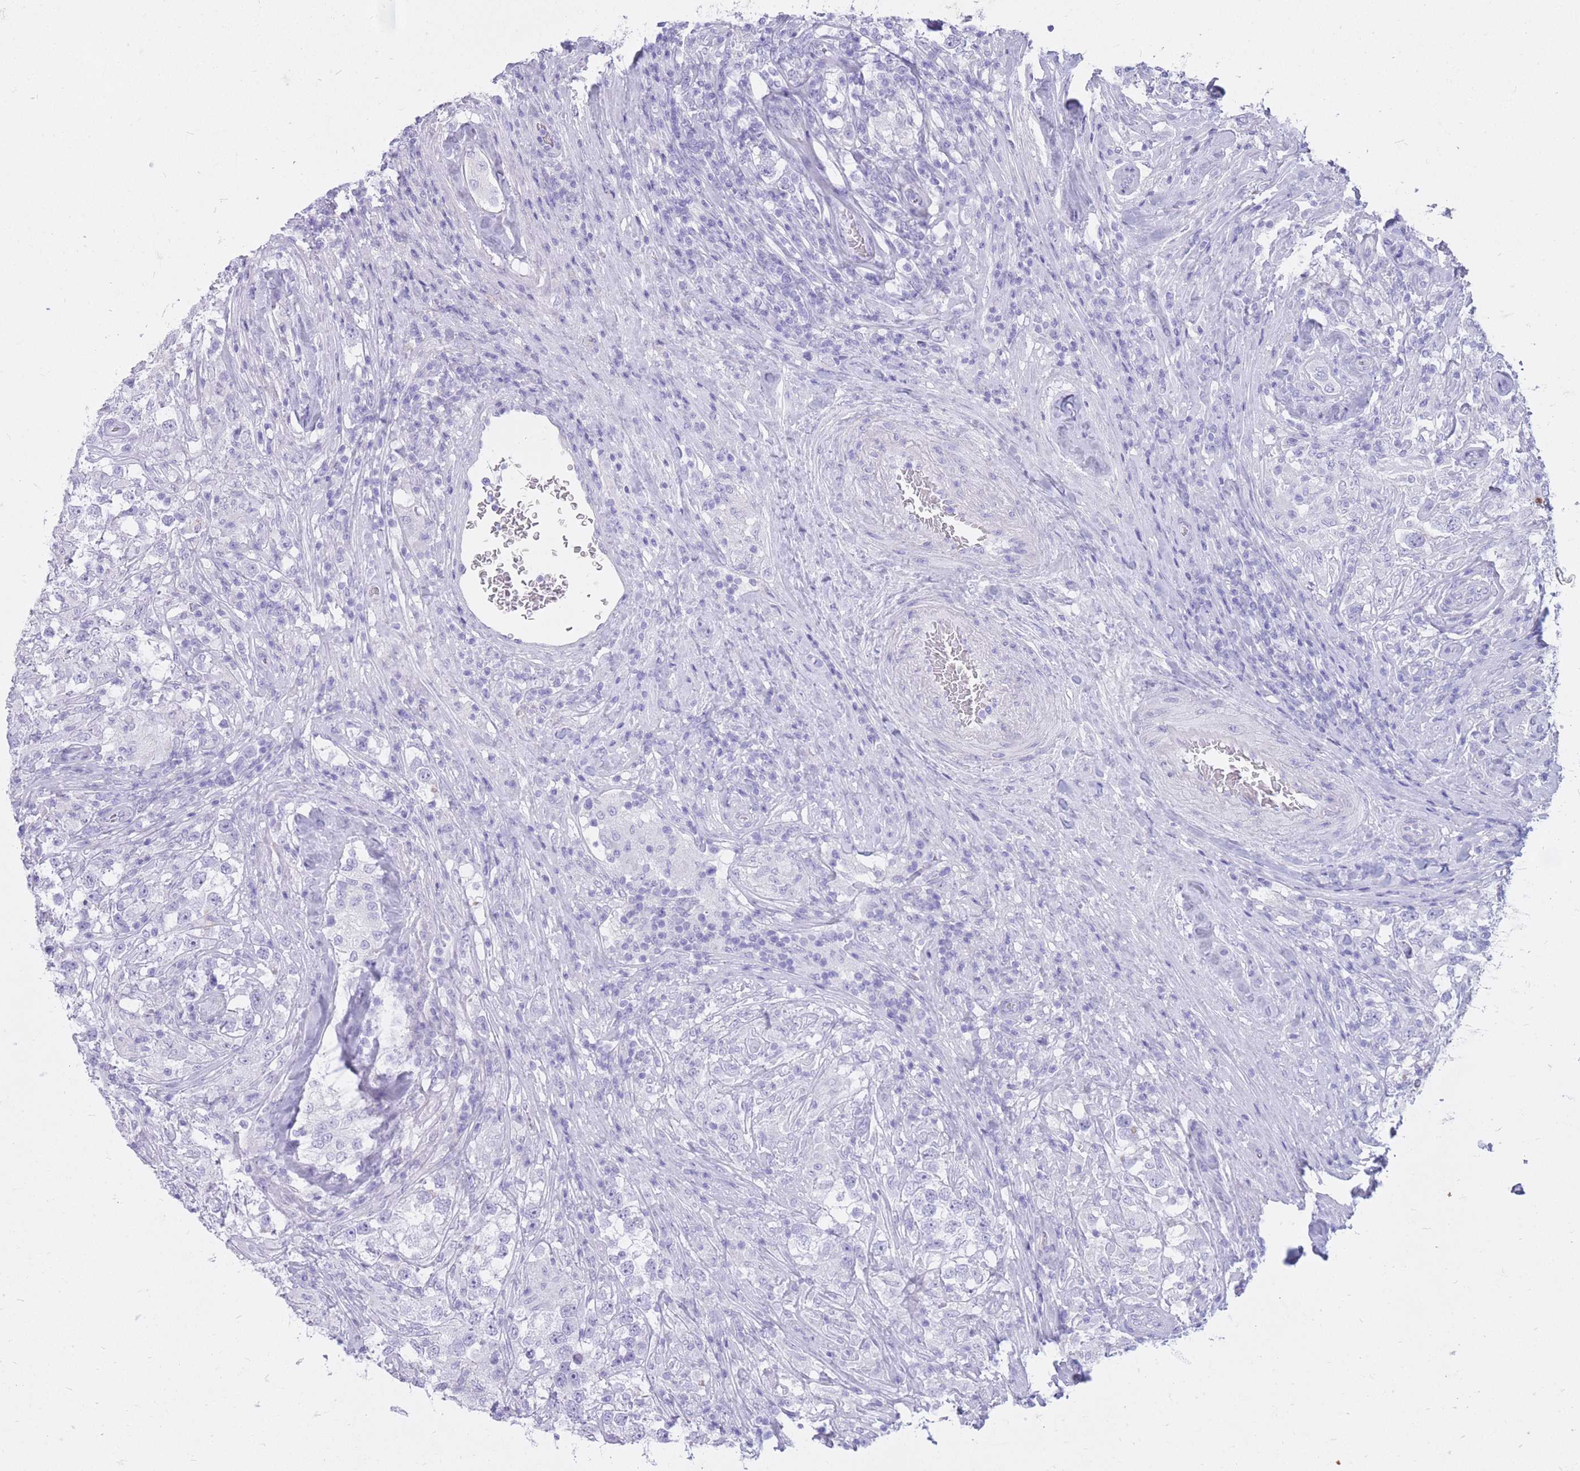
{"staining": {"intensity": "negative", "quantity": "none", "location": "none"}, "tissue": "testis cancer", "cell_type": "Tumor cells", "image_type": "cancer", "snomed": [{"axis": "morphology", "description": "Seminoma, NOS"}, {"axis": "topography", "description": "Testis"}], "caption": "There is no significant staining in tumor cells of testis seminoma.", "gene": "CYP21A2", "patient": {"sex": "male", "age": 46}}